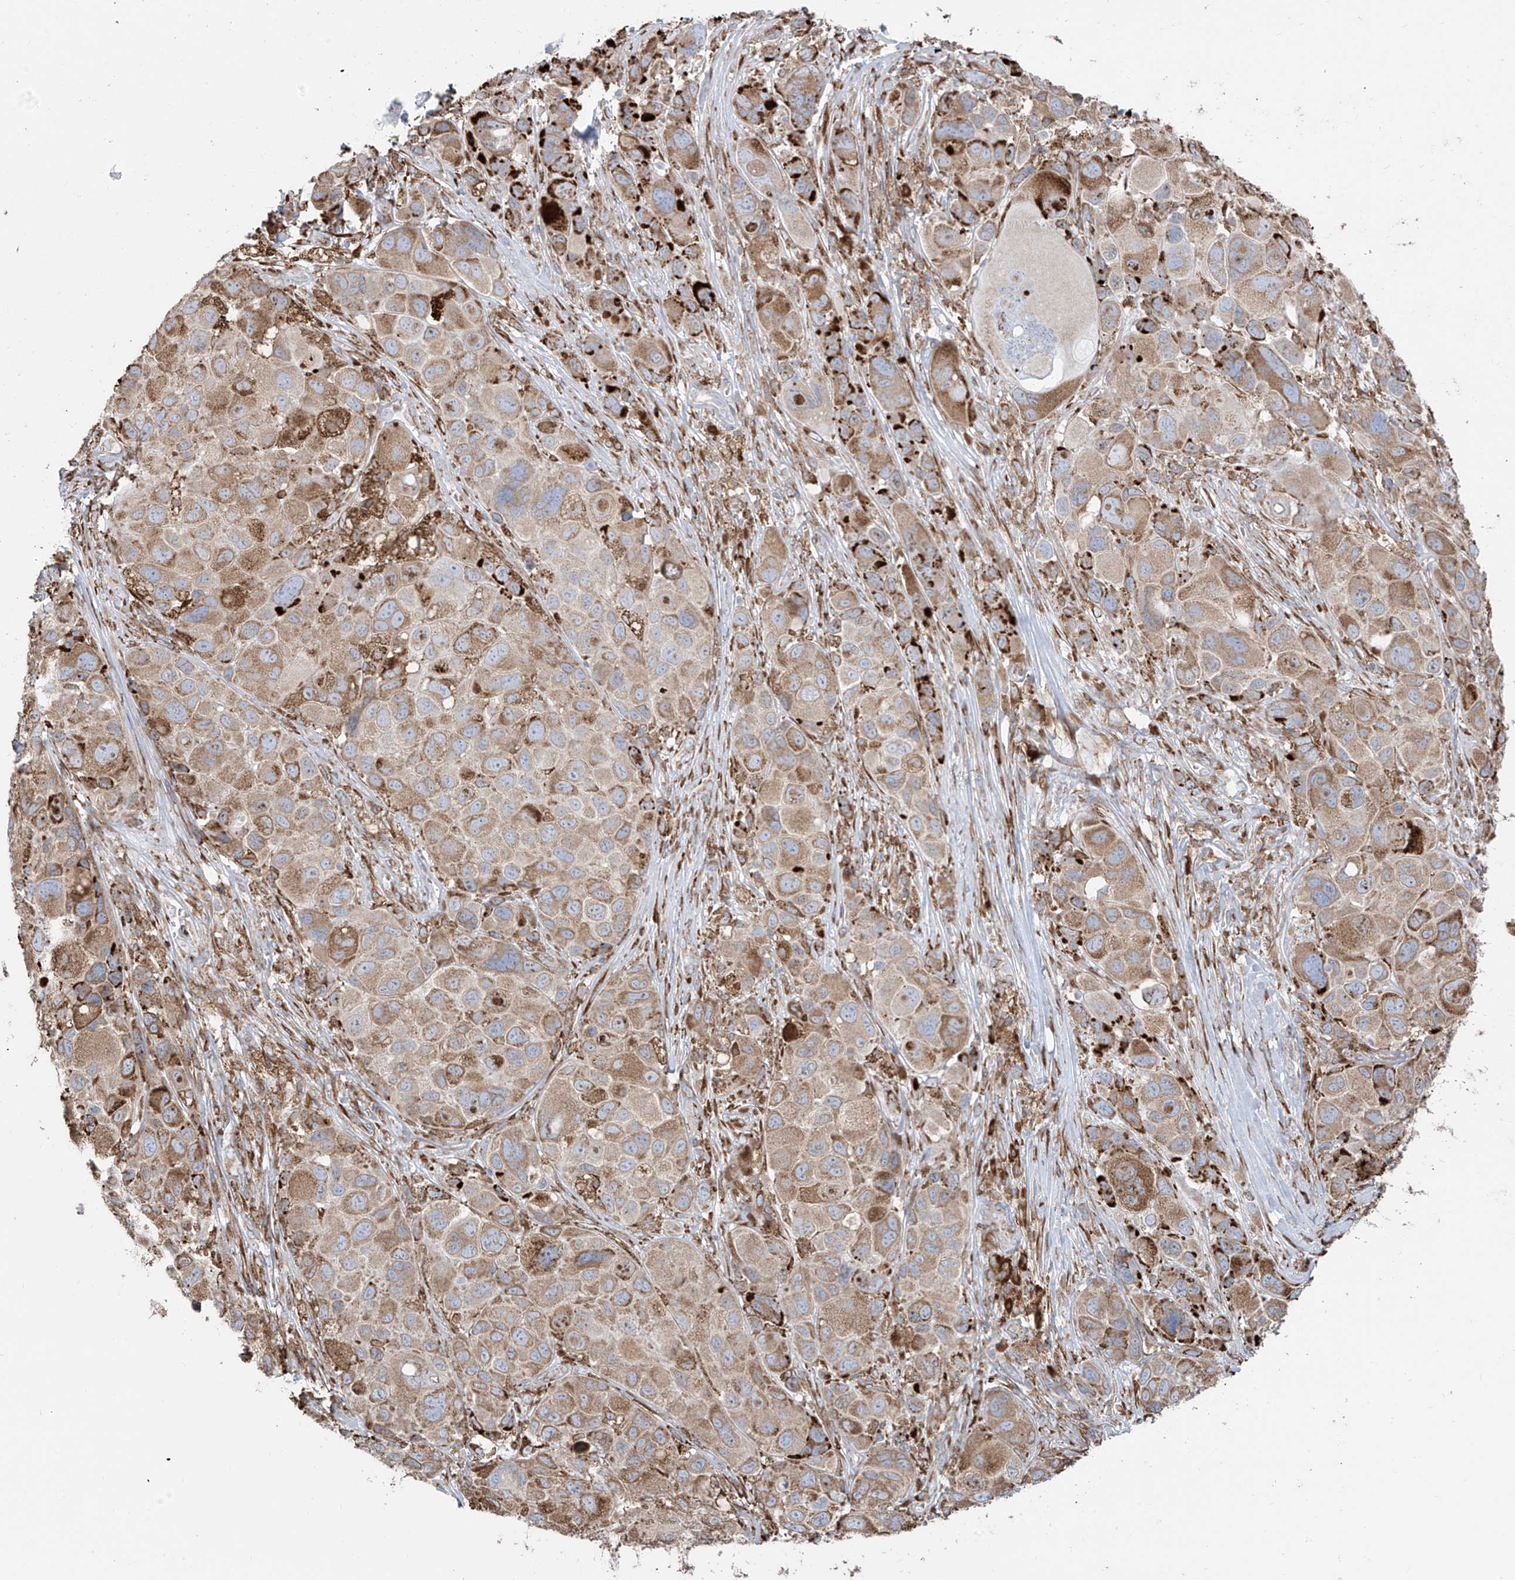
{"staining": {"intensity": "moderate", "quantity": ">75%", "location": "cytoplasmic/membranous"}, "tissue": "melanoma", "cell_type": "Tumor cells", "image_type": "cancer", "snomed": [{"axis": "morphology", "description": "Malignant melanoma, NOS"}, {"axis": "topography", "description": "Skin of trunk"}], "caption": "IHC (DAB) staining of human melanoma exhibits moderate cytoplasmic/membranous protein expression in about >75% of tumor cells. (IHC, brightfield microscopy, high magnification).", "gene": "ZNF354C", "patient": {"sex": "male", "age": 71}}